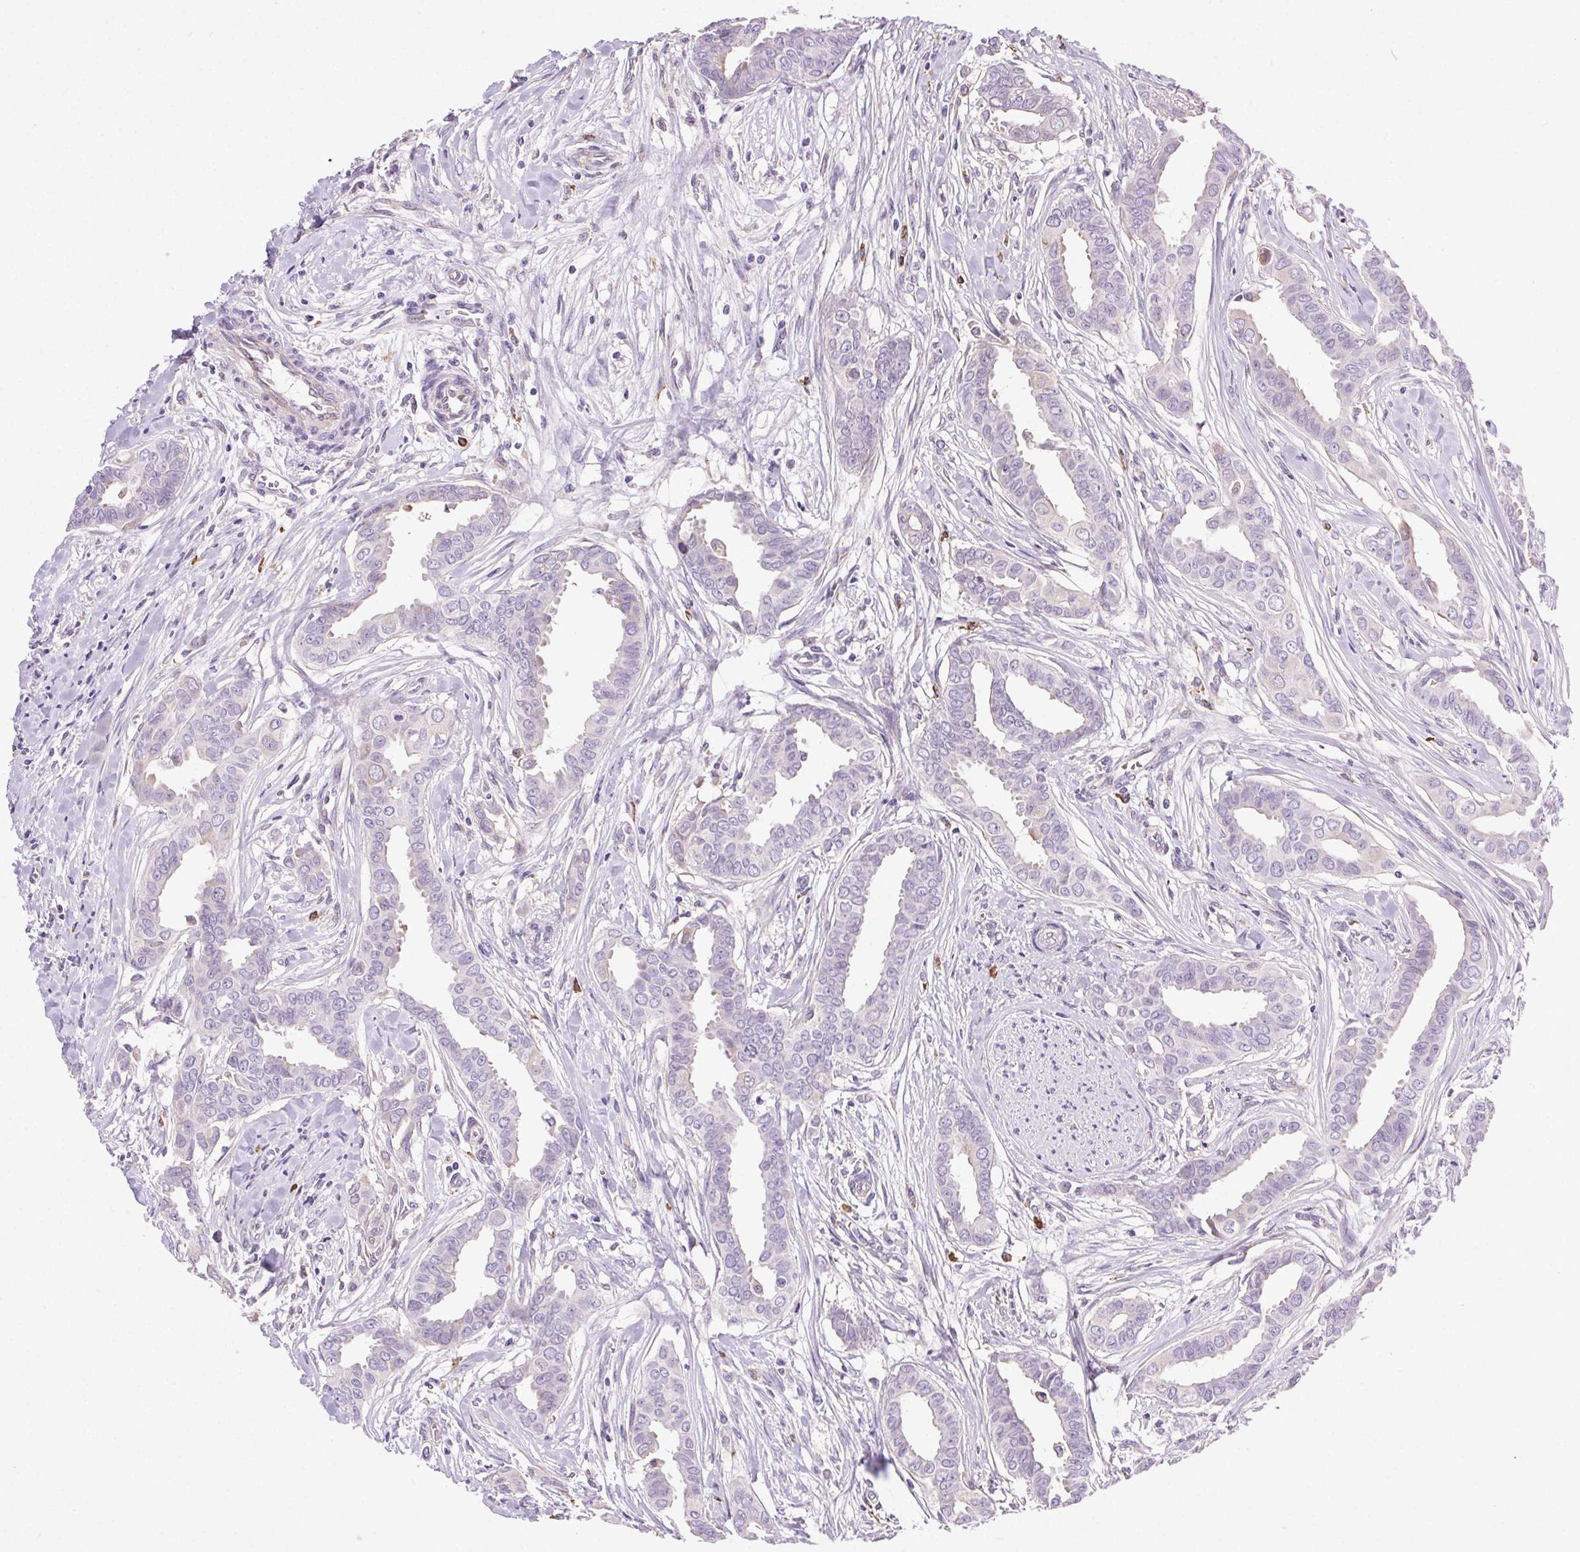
{"staining": {"intensity": "negative", "quantity": "none", "location": "none"}, "tissue": "breast cancer", "cell_type": "Tumor cells", "image_type": "cancer", "snomed": [{"axis": "morphology", "description": "Duct carcinoma"}, {"axis": "topography", "description": "Breast"}], "caption": "A high-resolution image shows immunohistochemistry staining of breast cancer (intraductal carcinoma), which demonstrates no significant staining in tumor cells. (Immunohistochemistry (ihc), brightfield microscopy, high magnification).", "gene": "SNX31", "patient": {"sex": "female", "age": 45}}